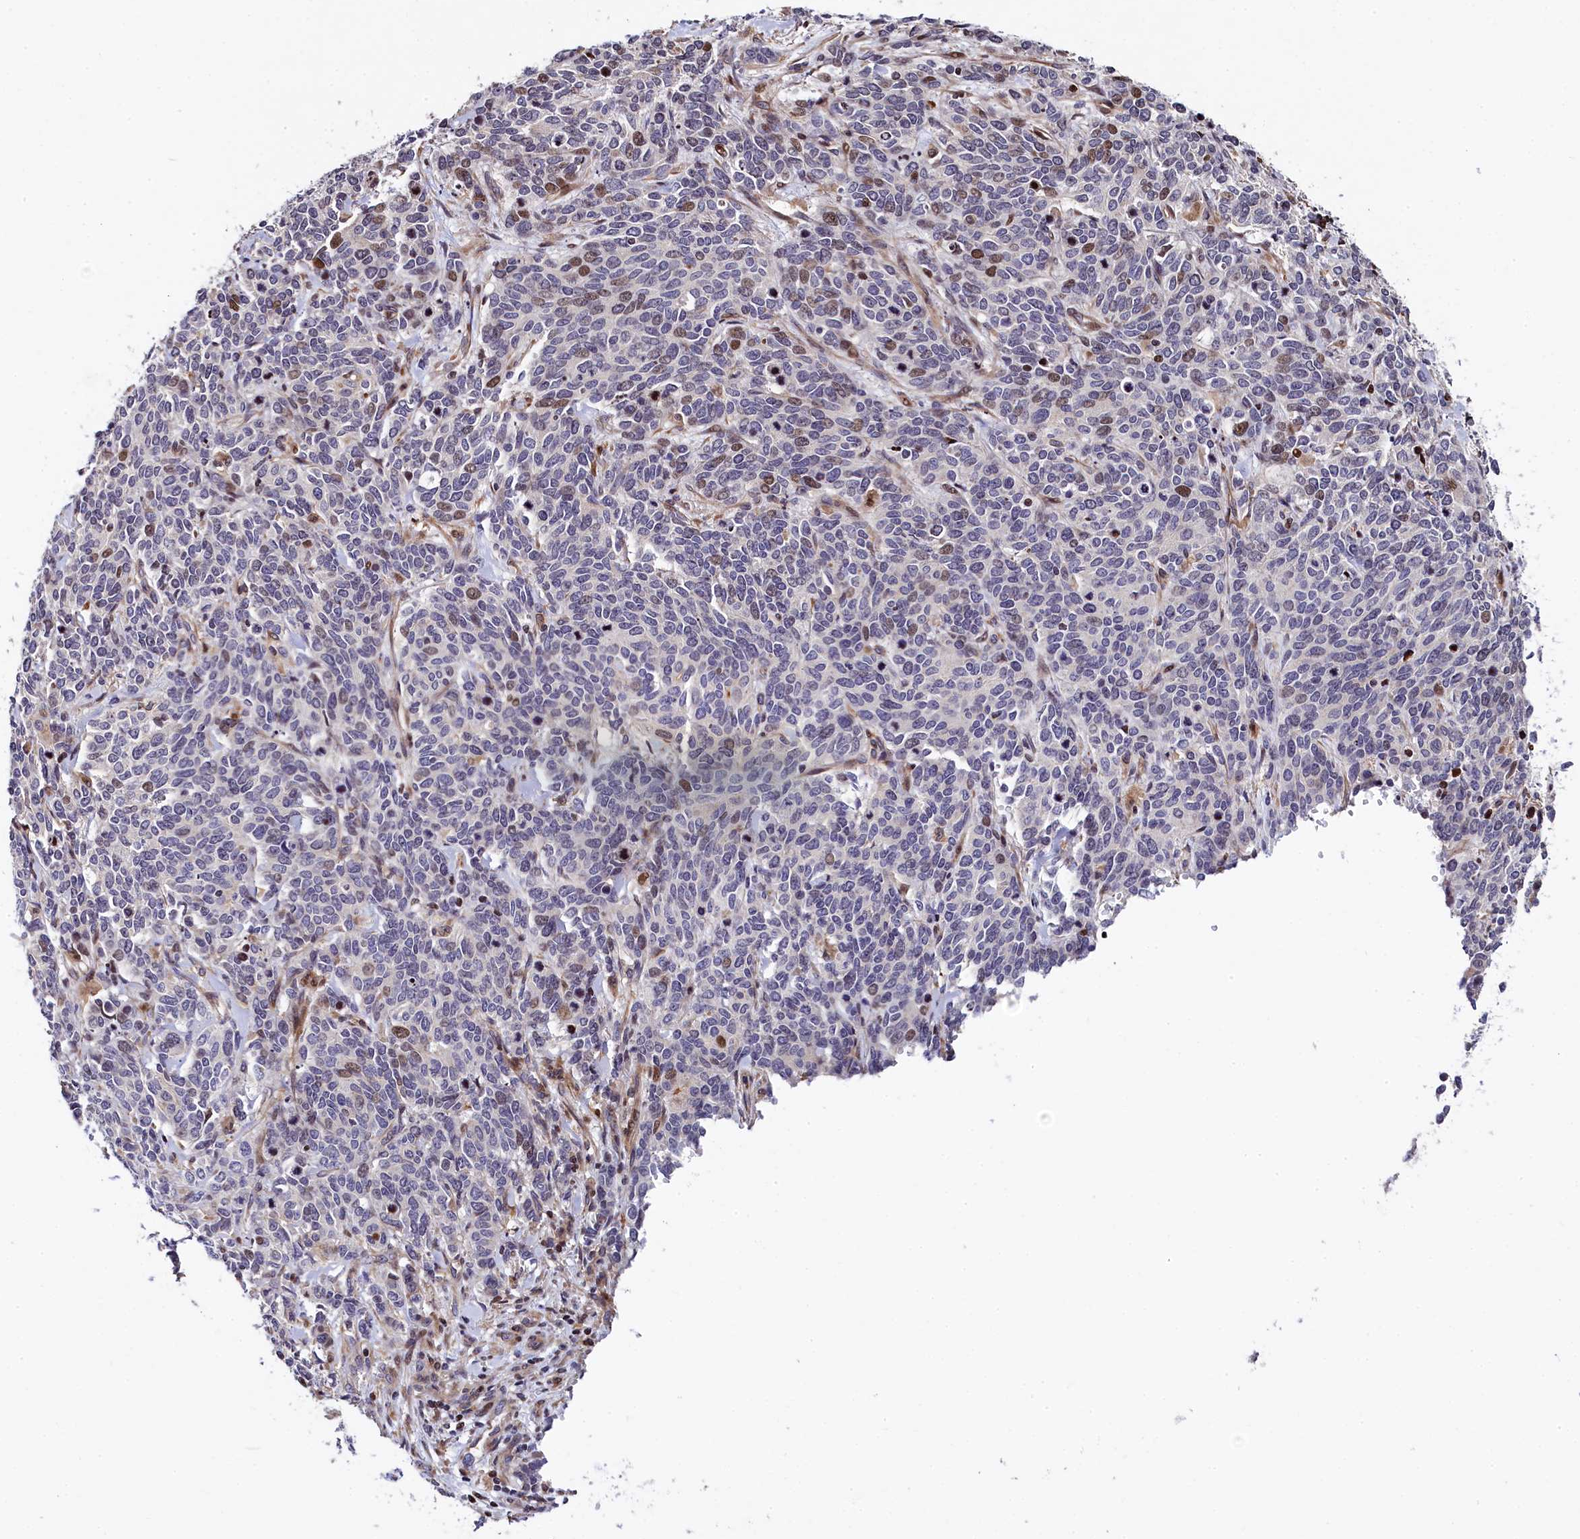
{"staining": {"intensity": "moderate", "quantity": "<25%", "location": "nuclear"}, "tissue": "cervical cancer", "cell_type": "Tumor cells", "image_type": "cancer", "snomed": [{"axis": "morphology", "description": "Squamous cell carcinoma, NOS"}, {"axis": "topography", "description": "Cervix"}], "caption": "Cervical cancer (squamous cell carcinoma) tissue shows moderate nuclear expression in approximately <25% of tumor cells", "gene": "TGDS", "patient": {"sex": "female", "age": 60}}